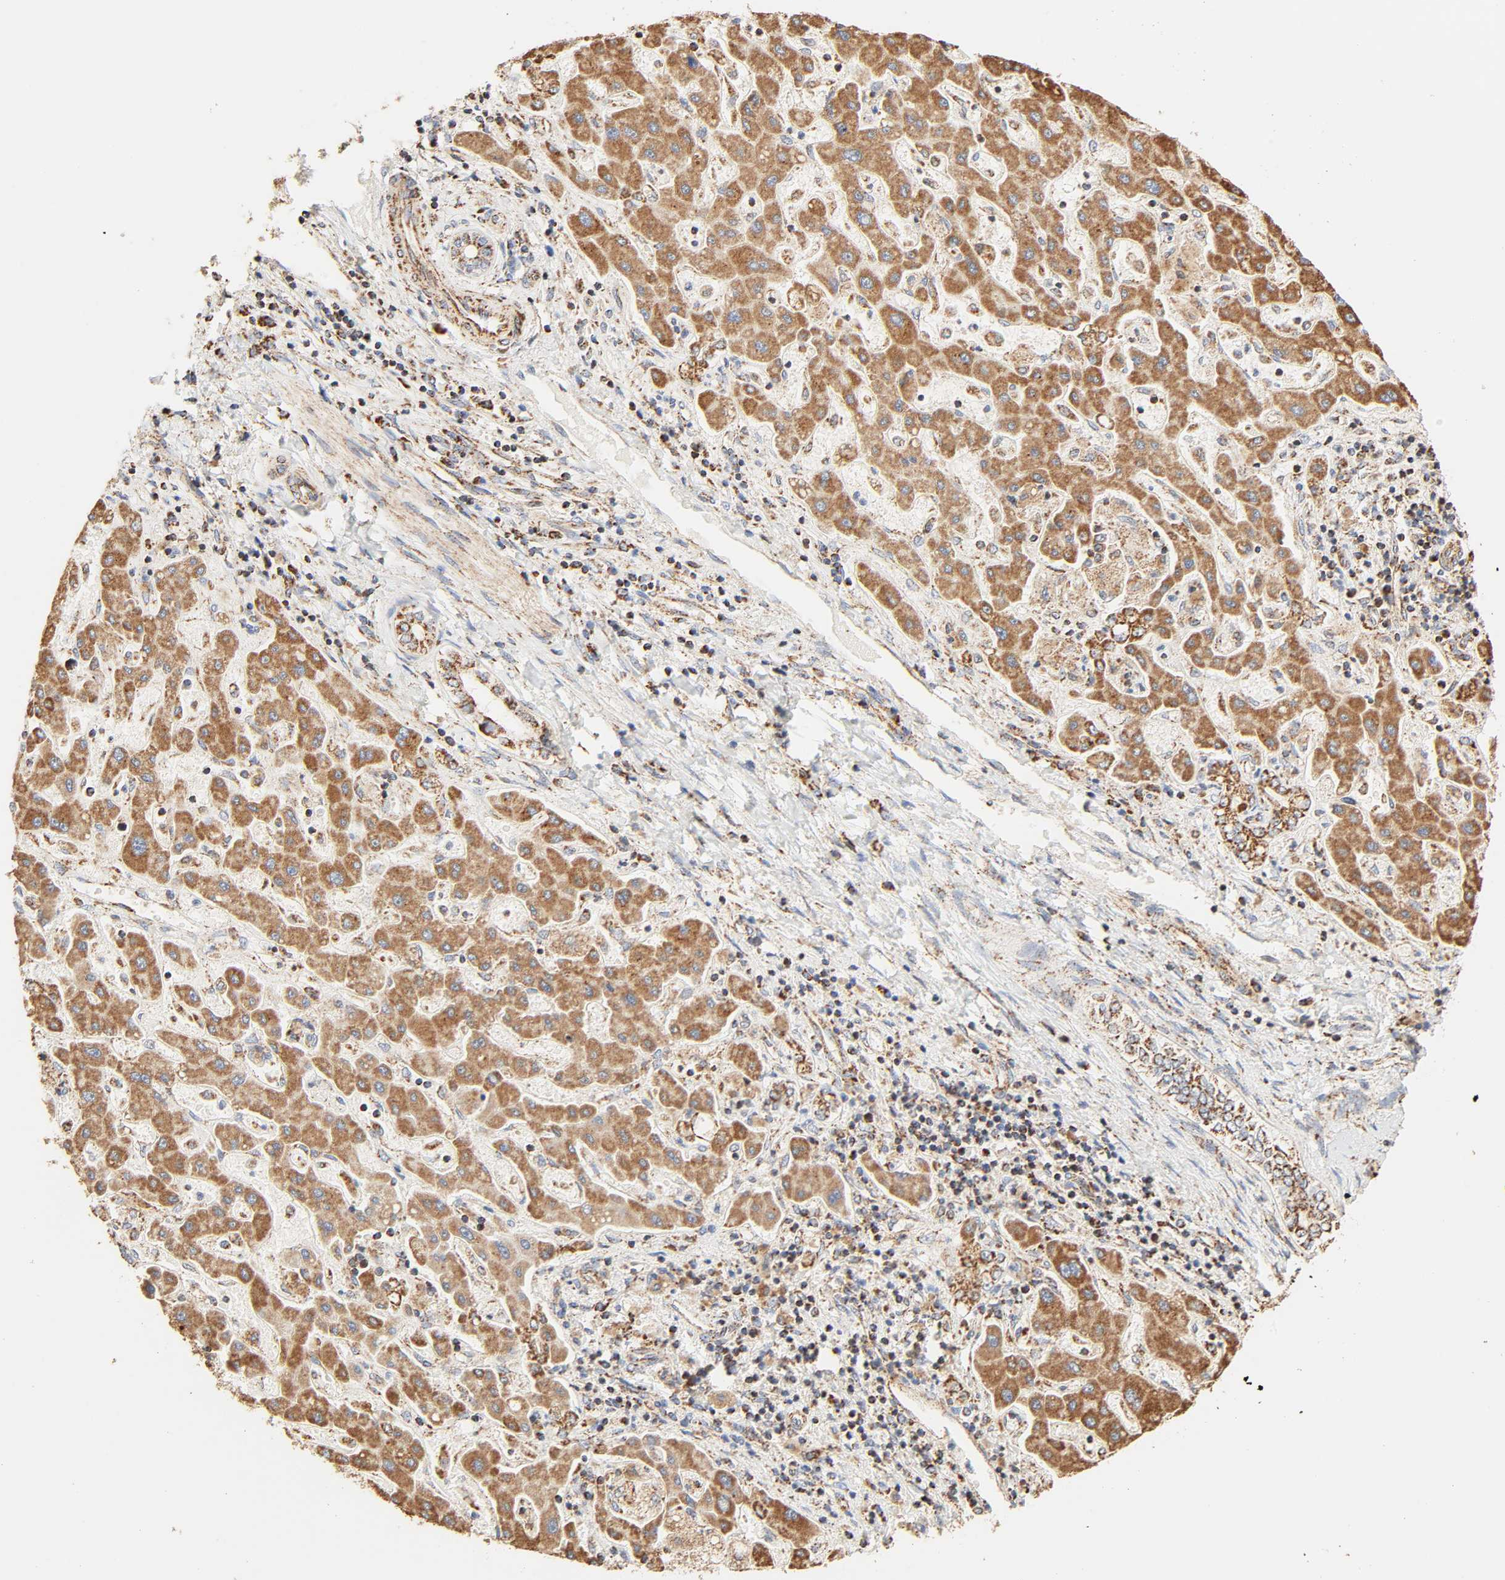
{"staining": {"intensity": "moderate", "quantity": ">75%", "location": "cytoplasmic/membranous"}, "tissue": "liver cancer", "cell_type": "Tumor cells", "image_type": "cancer", "snomed": [{"axis": "morphology", "description": "Cholangiocarcinoma"}, {"axis": "topography", "description": "Liver"}], "caption": "DAB (3,3'-diaminobenzidine) immunohistochemical staining of cholangiocarcinoma (liver) displays moderate cytoplasmic/membranous protein staining in approximately >75% of tumor cells. The protein of interest is stained brown, and the nuclei are stained in blue (DAB IHC with brightfield microscopy, high magnification).", "gene": "ZMAT5", "patient": {"sex": "male", "age": 50}}